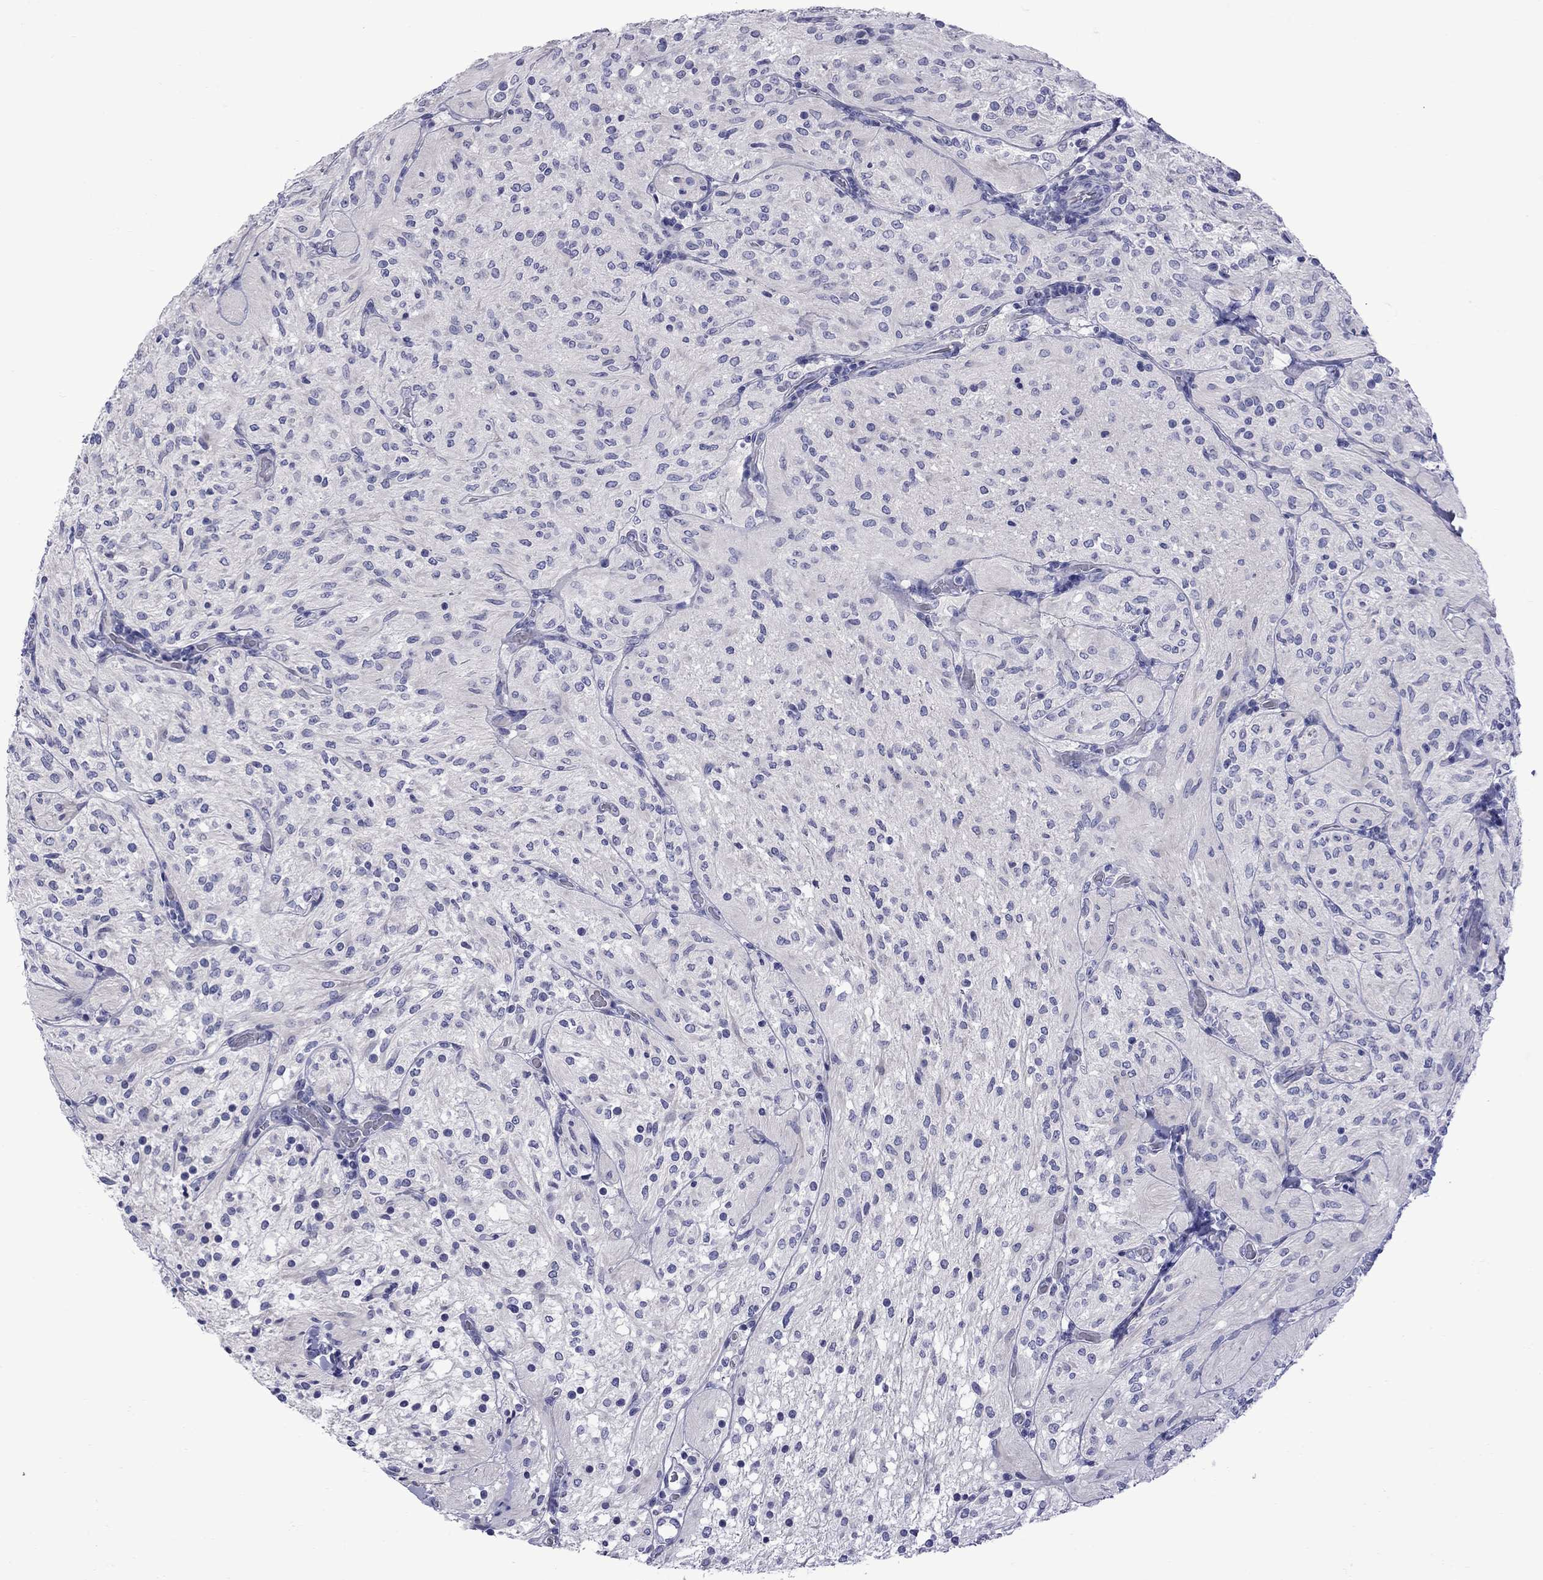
{"staining": {"intensity": "negative", "quantity": "none", "location": "none"}, "tissue": "glioma", "cell_type": "Tumor cells", "image_type": "cancer", "snomed": [{"axis": "morphology", "description": "Glioma, malignant, Low grade"}, {"axis": "topography", "description": "Brain"}], "caption": "Immunohistochemical staining of human glioma demonstrates no significant expression in tumor cells.", "gene": "EPPIN", "patient": {"sex": "male", "age": 3}}